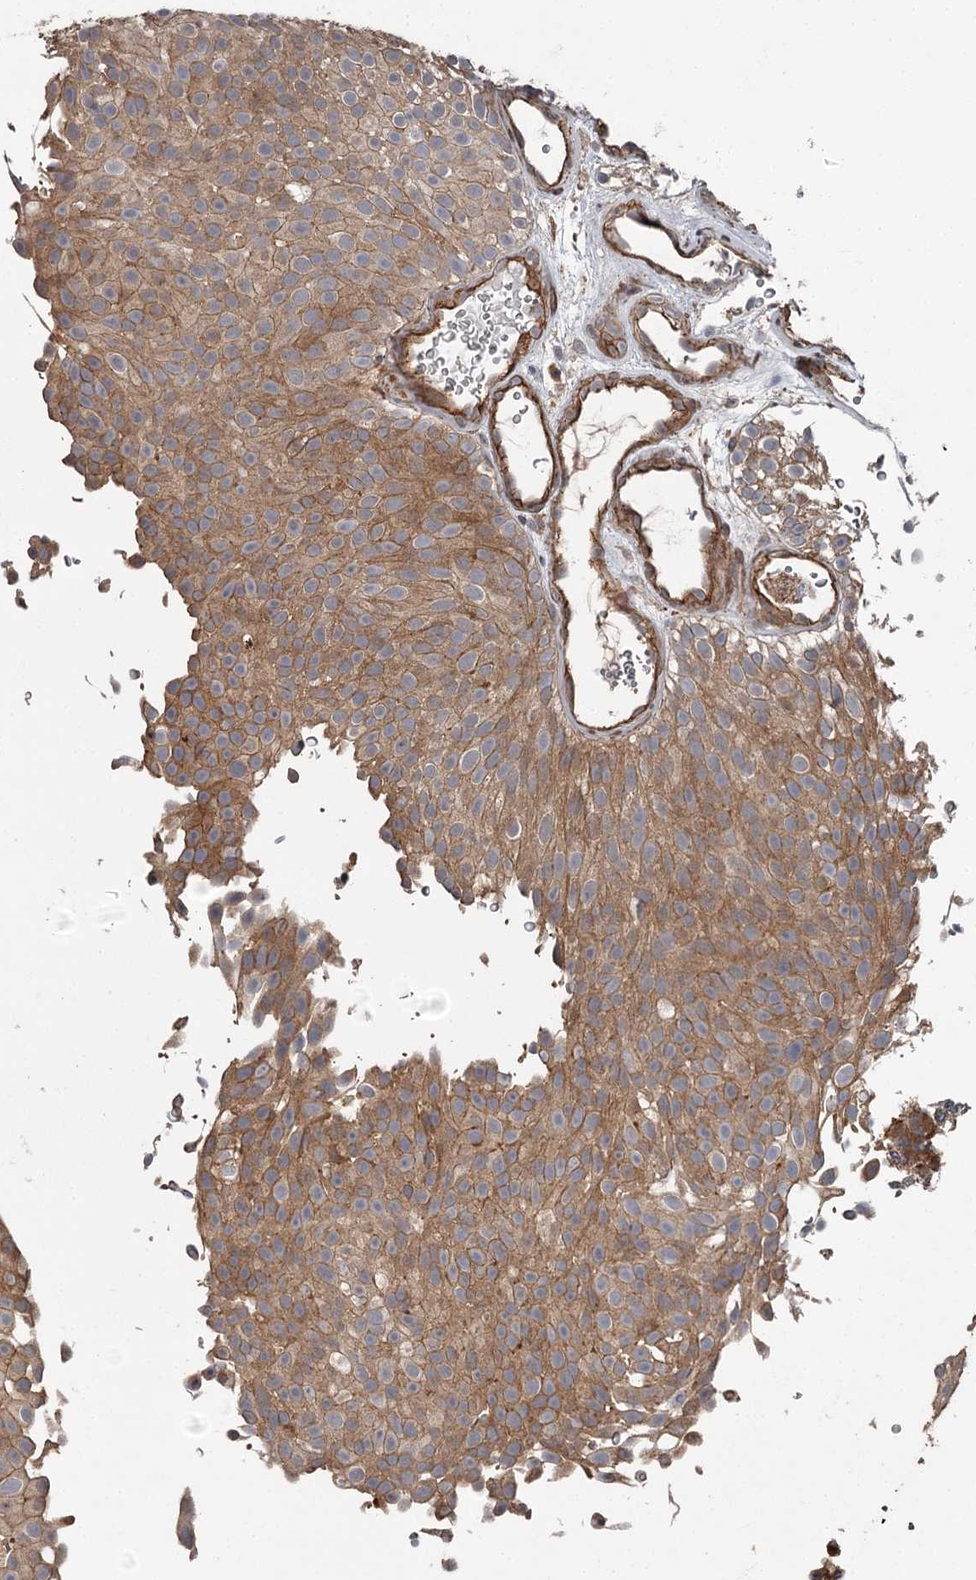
{"staining": {"intensity": "moderate", "quantity": ">75%", "location": "cytoplasmic/membranous"}, "tissue": "urothelial cancer", "cell_type": "Tumor cells", "image_type": "cancer", "snomed": [{"axis": "morphology", "description": "Urothelial carcinoma, Low grade"}, {"axis": "topography", "description": "Urinary bladder"}], "caption": "High-power microscopy captured an IHC histopathology image of urothelial carcinoma (low-grade), revealing moderate cytoplasmic/membranous staining in approximately >75% of tumor cells.", "gene": "RAB21", "patient": {"sex": "male", "age": 78}}